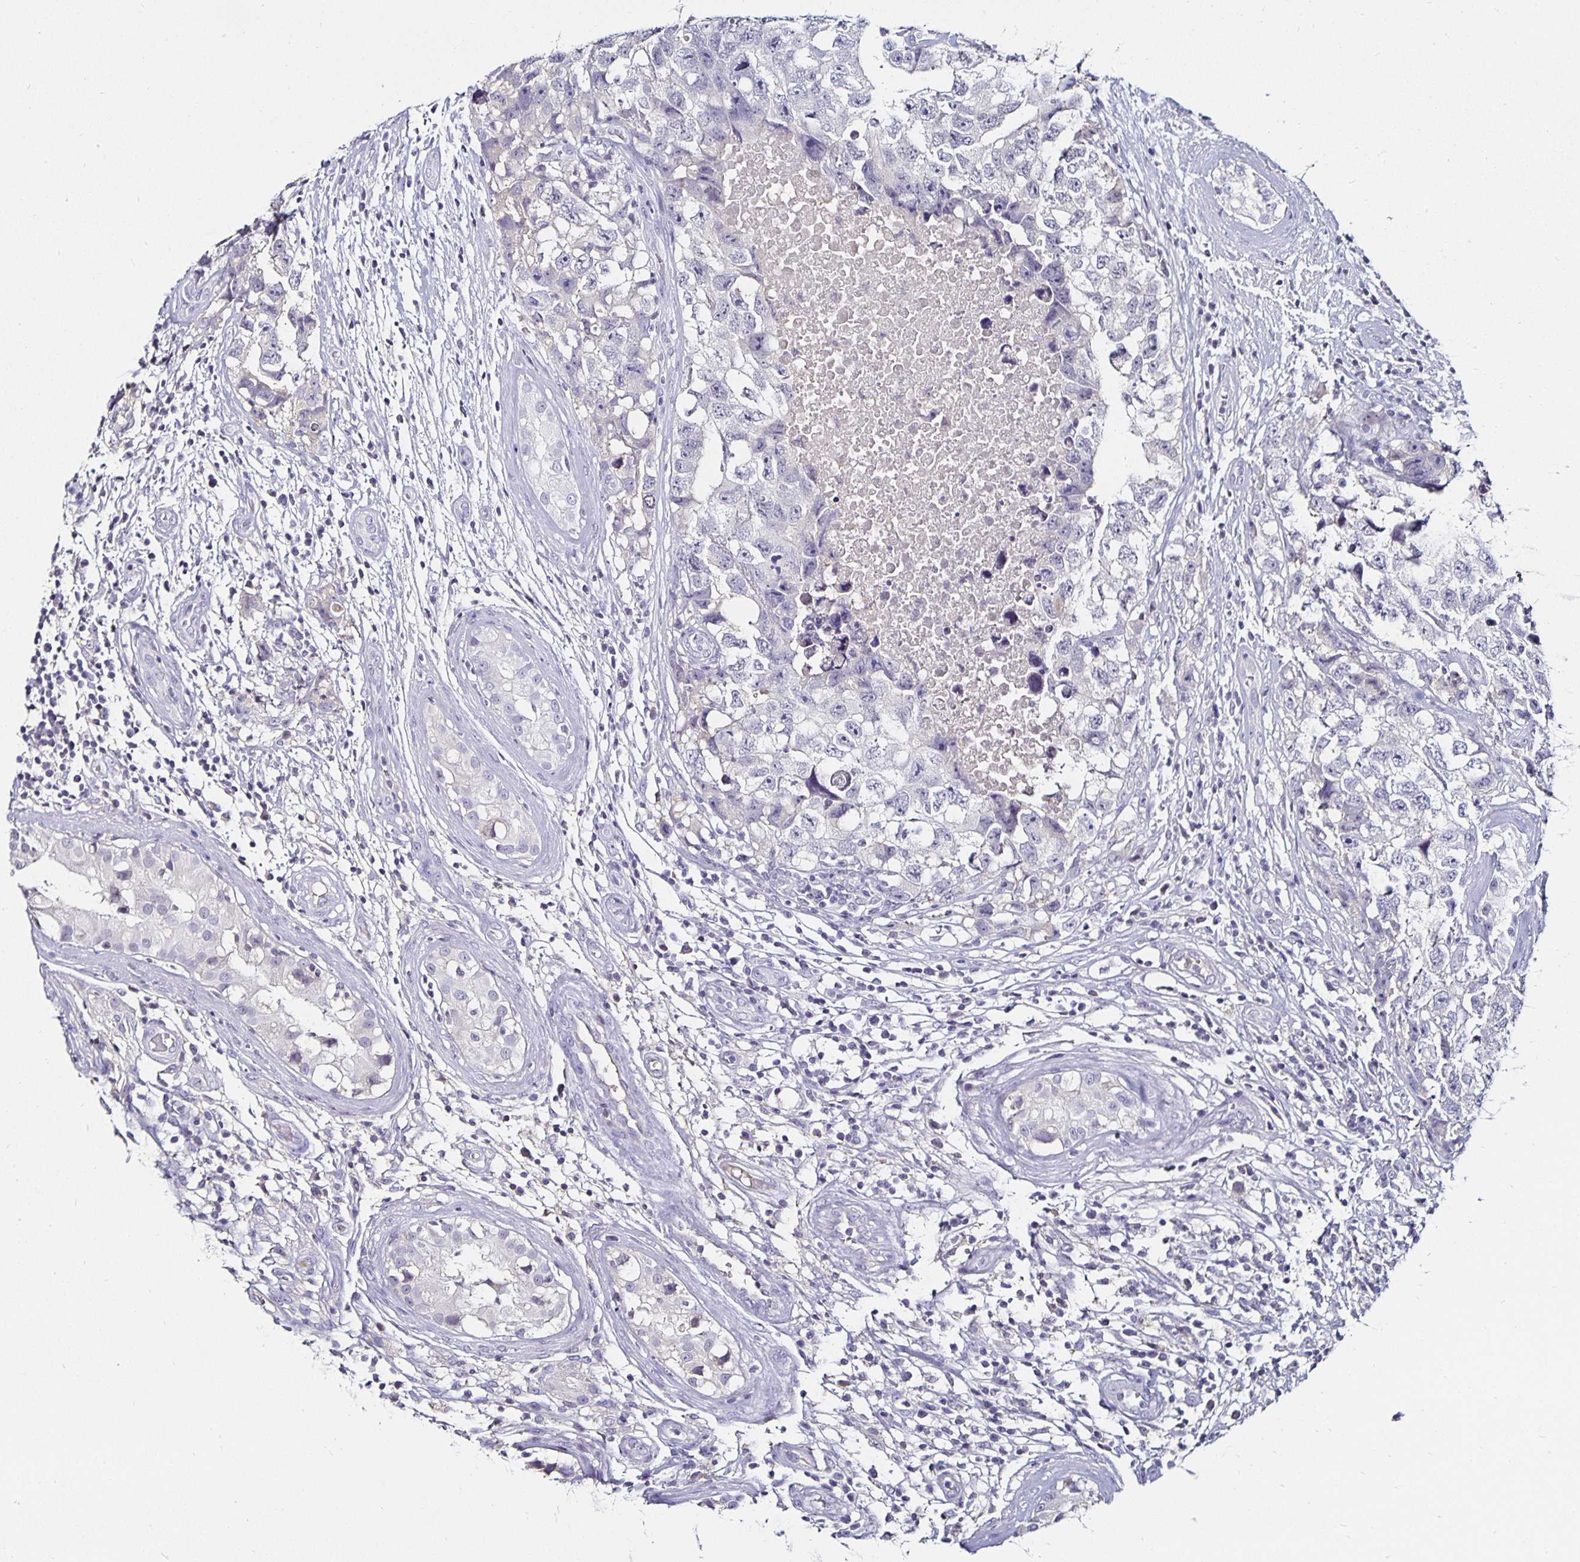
{"staining": {"intensity": "negative", "quantity": "none", "location": "none"}, "tissue": "testis cancer", "cell_type": "Tumor cells", "image_type": "cancer", "snomed": [{"axis": "morphology", "description": "Carcinoma, Embryonal, NOS"}, {"axis": "topography", "description": "Testis"}], "caption": "Testis cancer was stained to show a protein in brown. There is no significant staining in tumor cells. (Brightfield microscopy of DAB (3,3'-diaminobenzidine) immunohistochemistry (IHC) at high magnification).", "gene": "TTR", "patient": {"sex": "male", "age": 22}}